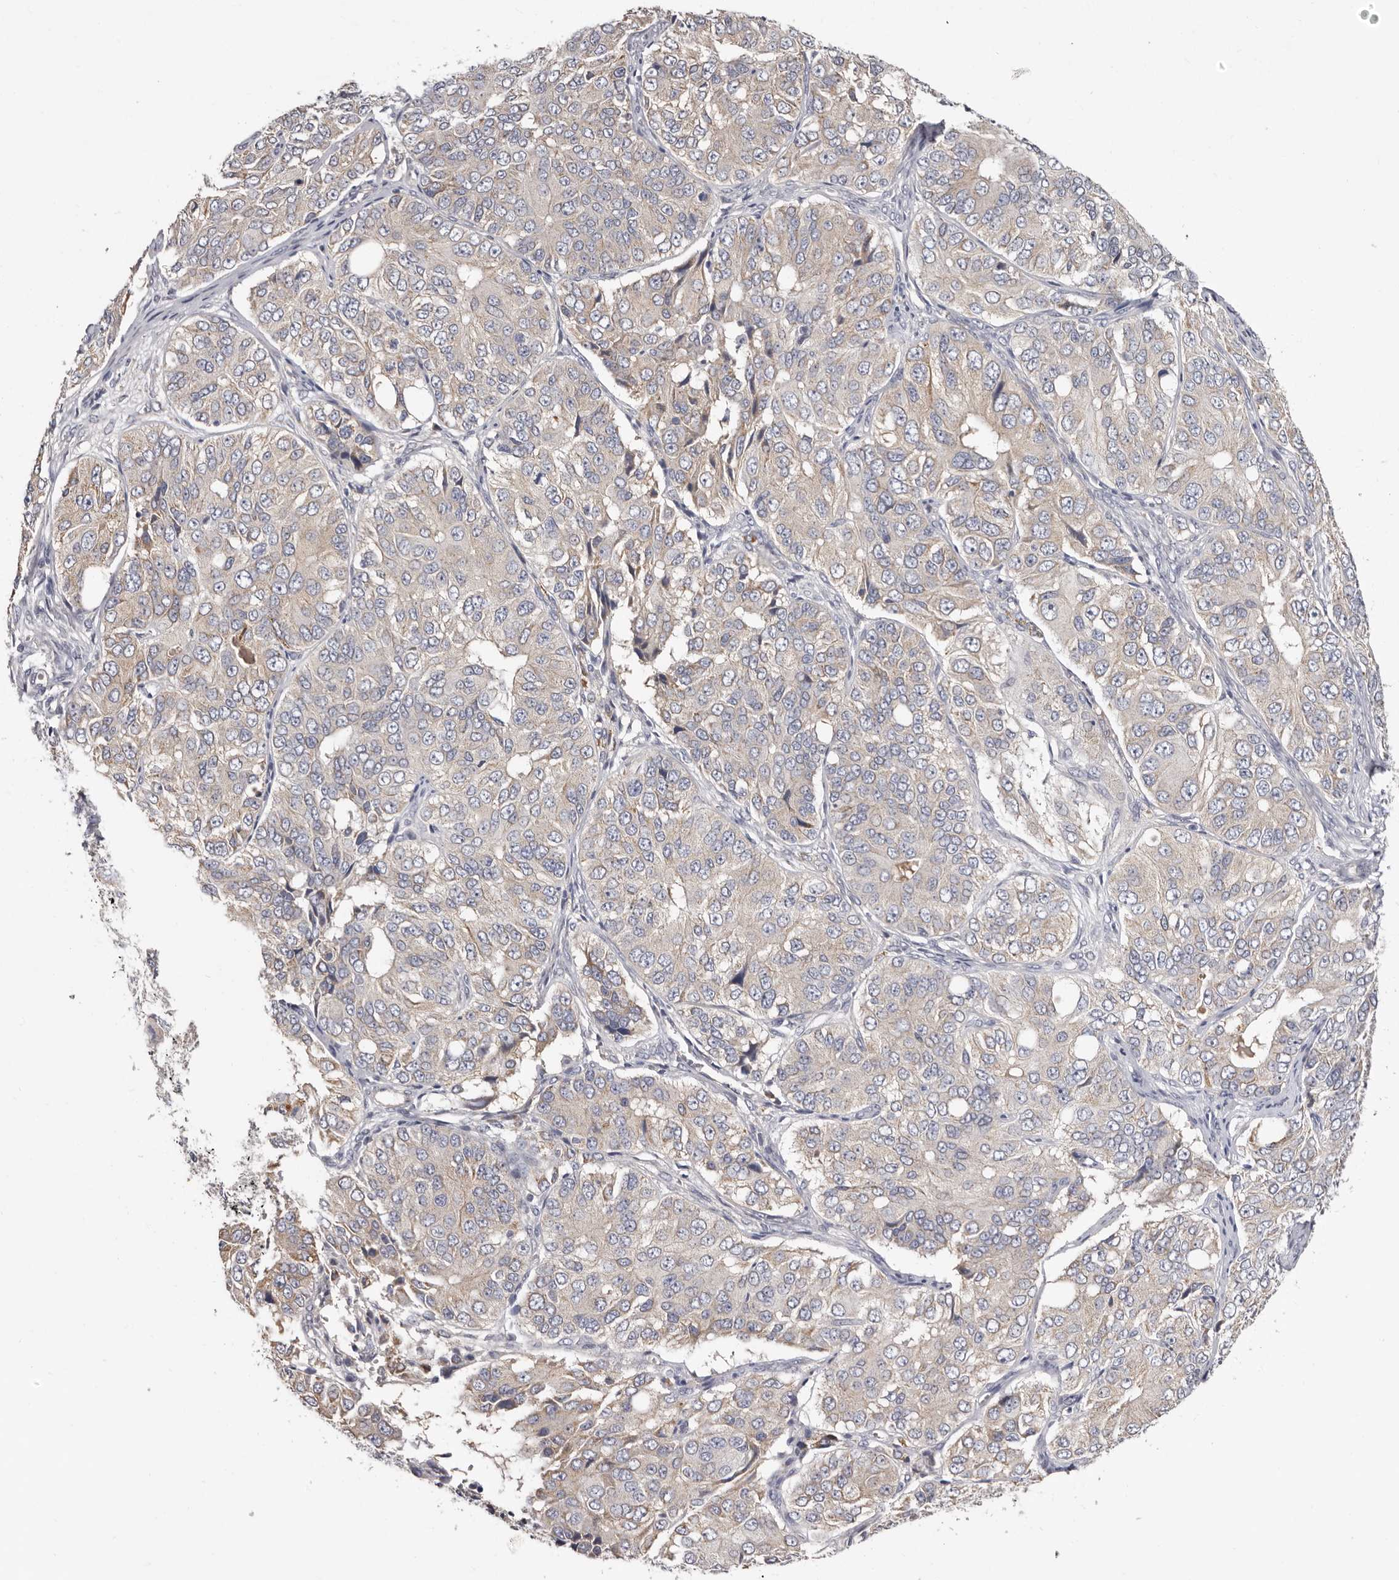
{"staining": {"intensity": "weak", "quantity": "<25%", "location": "cytoplasmic/membranous"}, "tissue": "ovarian cancer", "cell_type": "Tumor cells", "image_type": "cancer", "snomed": [{"axis": "morphology", "description": "Carcinoma, endometroid"}, {"axis": "topography", "description": "Ovary"}], "caption": "Immunohistochemical staining of endometroid carcinoma (ovarian) demonstrates no significant staining in tumor cells.", "gene": "SPTA1", "patient": {"sex": "female", "age": 51}}